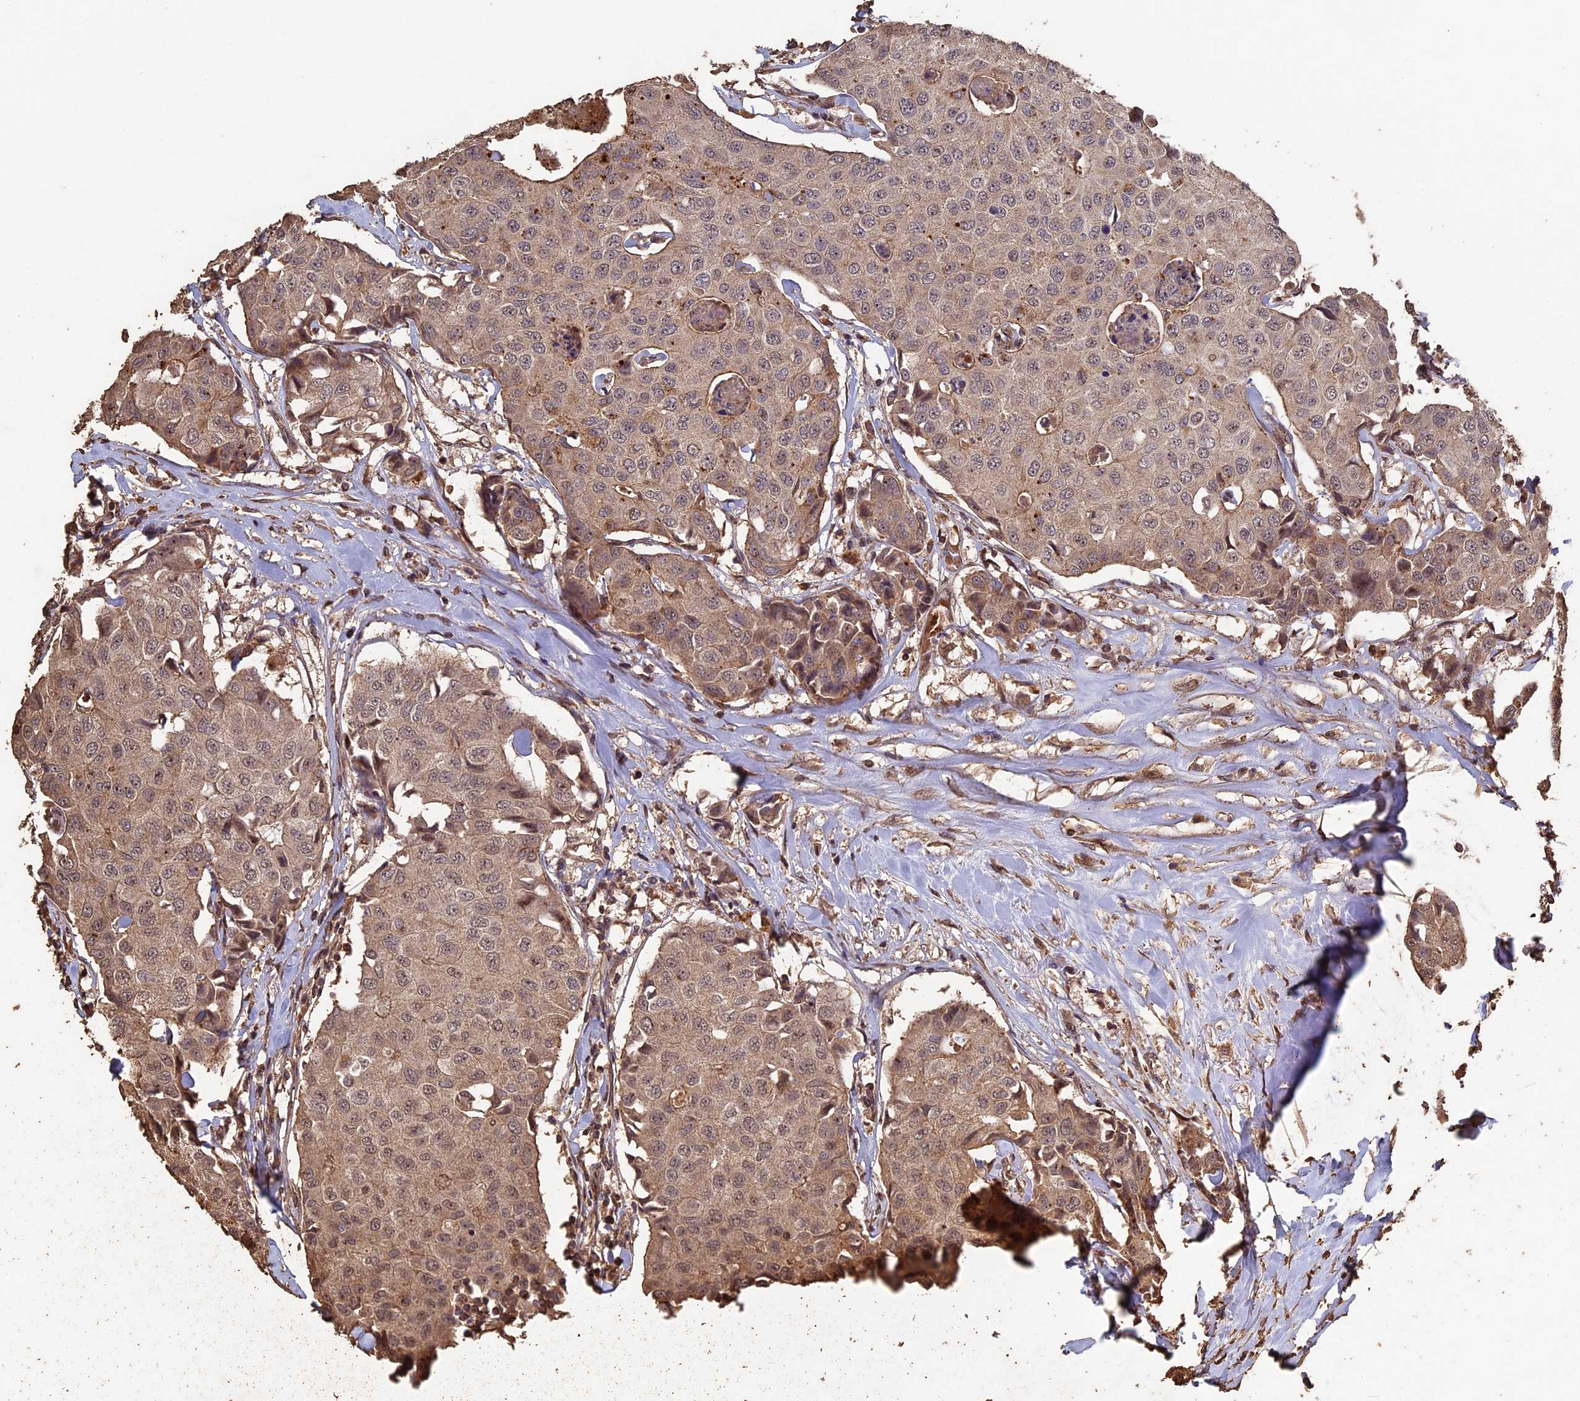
{"staining": {"intensity": "weak", "quantity": ">75%", "location": "cytoplasmic/membranous"}, "tissue": "breast cancer", "cell_type": "Tumor cells", "image_type": "cancer", "snomed": [{"axis": "morphology", "description": "Duct carcinoma"}, {"axis": "topography", "description": "Breast"}], "caption": "Weak cytoplasmic/membranous staining is appreciated in approximately >75% of tumor cells in breast intraductal carcinoma.", "gene": "HUNK", "patient": {"sex": "female", "age": 80}}